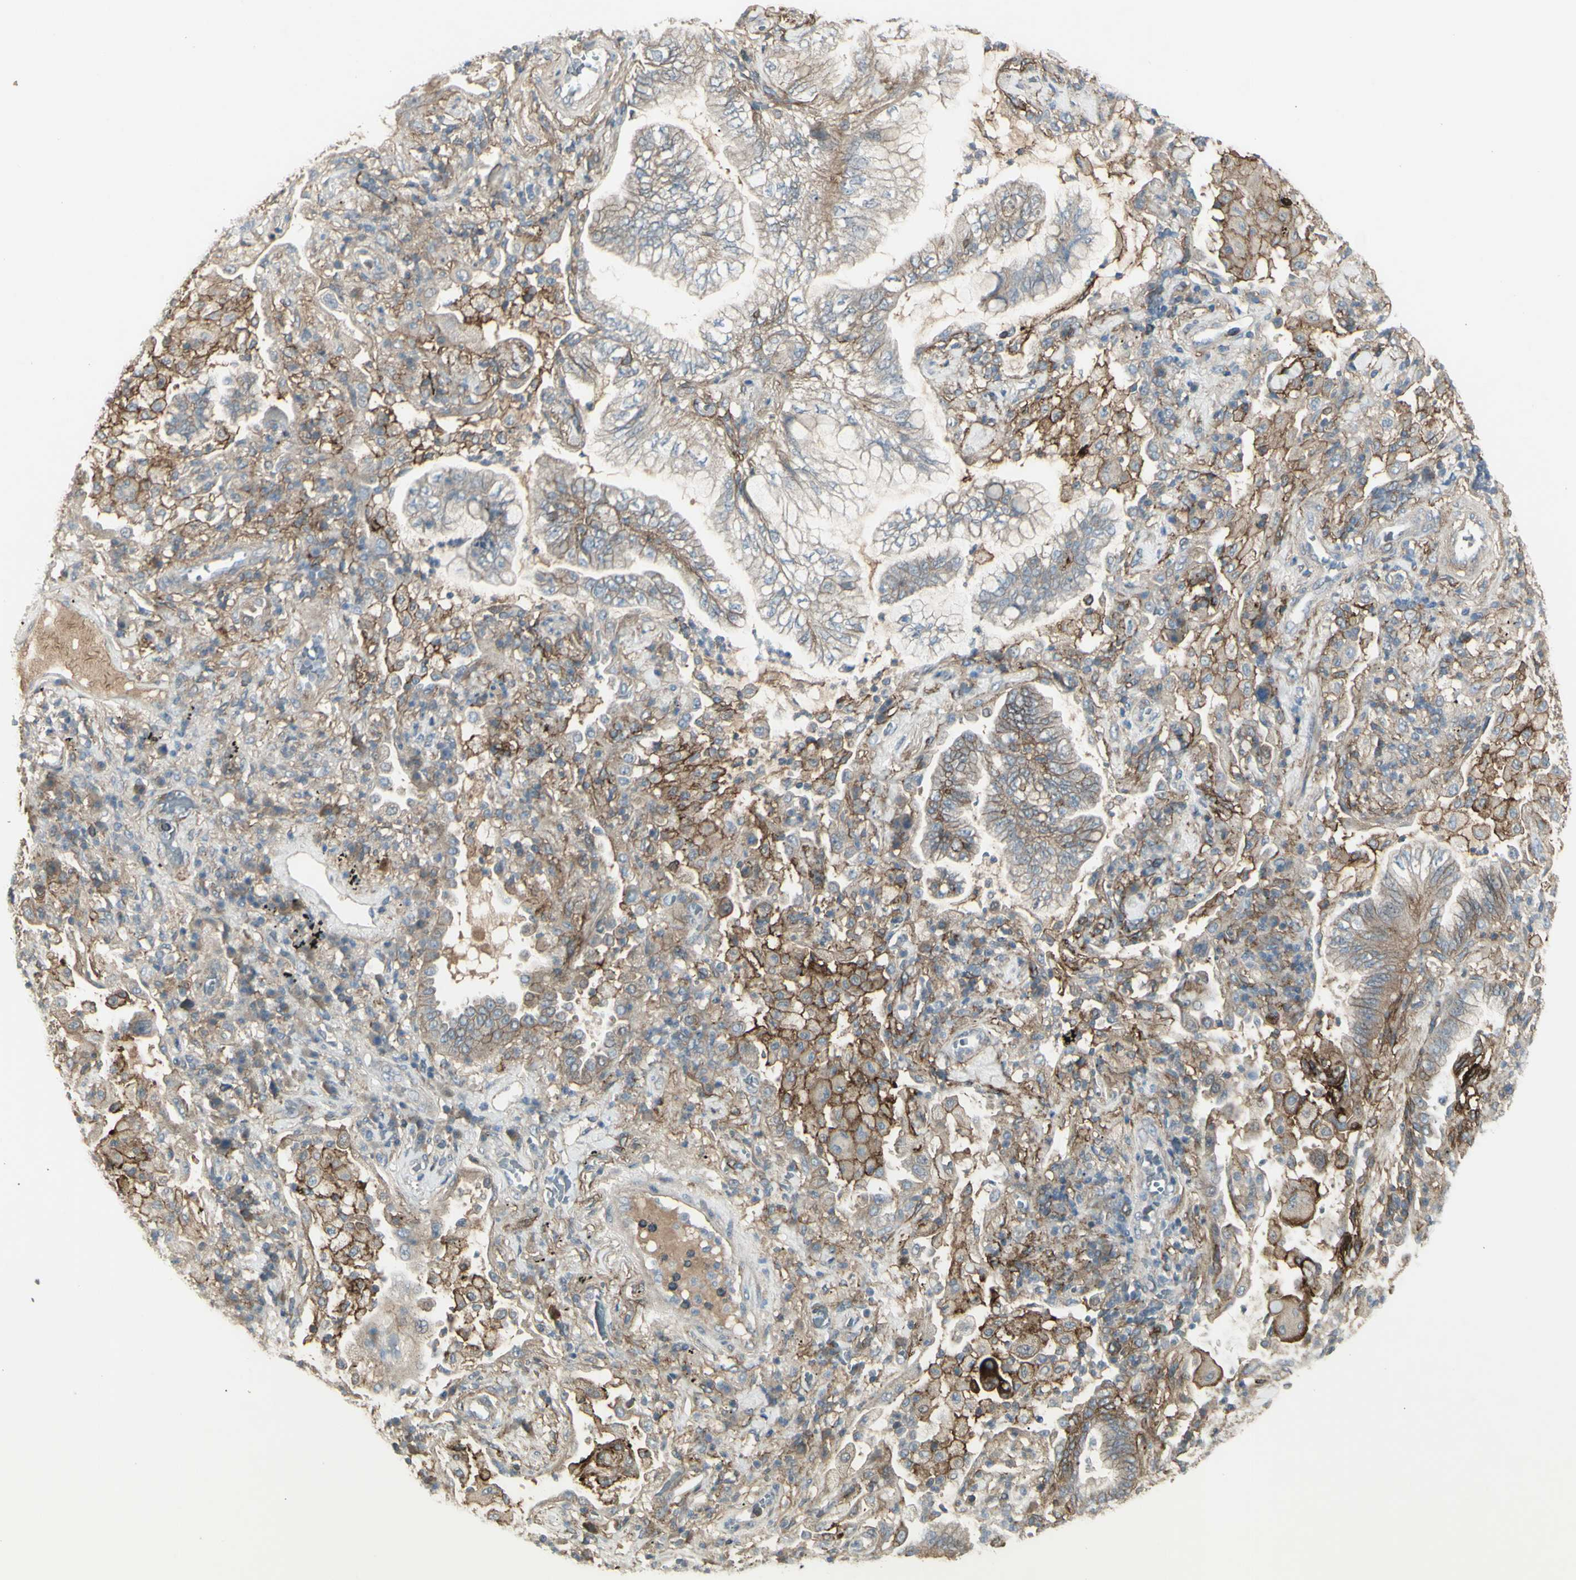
{"staining": {"intensity": "moderate", "quantity": "25%-75%", "location": "cytoplasmic/membranous"}, "tissue": "lung cancer", "cell_type": "Tumor cells", "image_type": "cancer", "snomed": [{"axis": "morphology", "description": "Normal tissue, NOS"}, {"axis": "morphology", "description": "Adenocarcinoma, NOS"}, {"axis": "topography", "description": "Bronchus"}, {"axis": "topography", "description": "Lung"}], "caption": "This image exhibits lung cancer (adenocarcinoma) stained with IHC to label a protein in brown. The cytoplasmic/membranous of tumor cells show moderate positivity for the protein. Nuclei are counter-stained blue.", "gene": "CD276", "patient": {"sex": "female", "age": 70}}